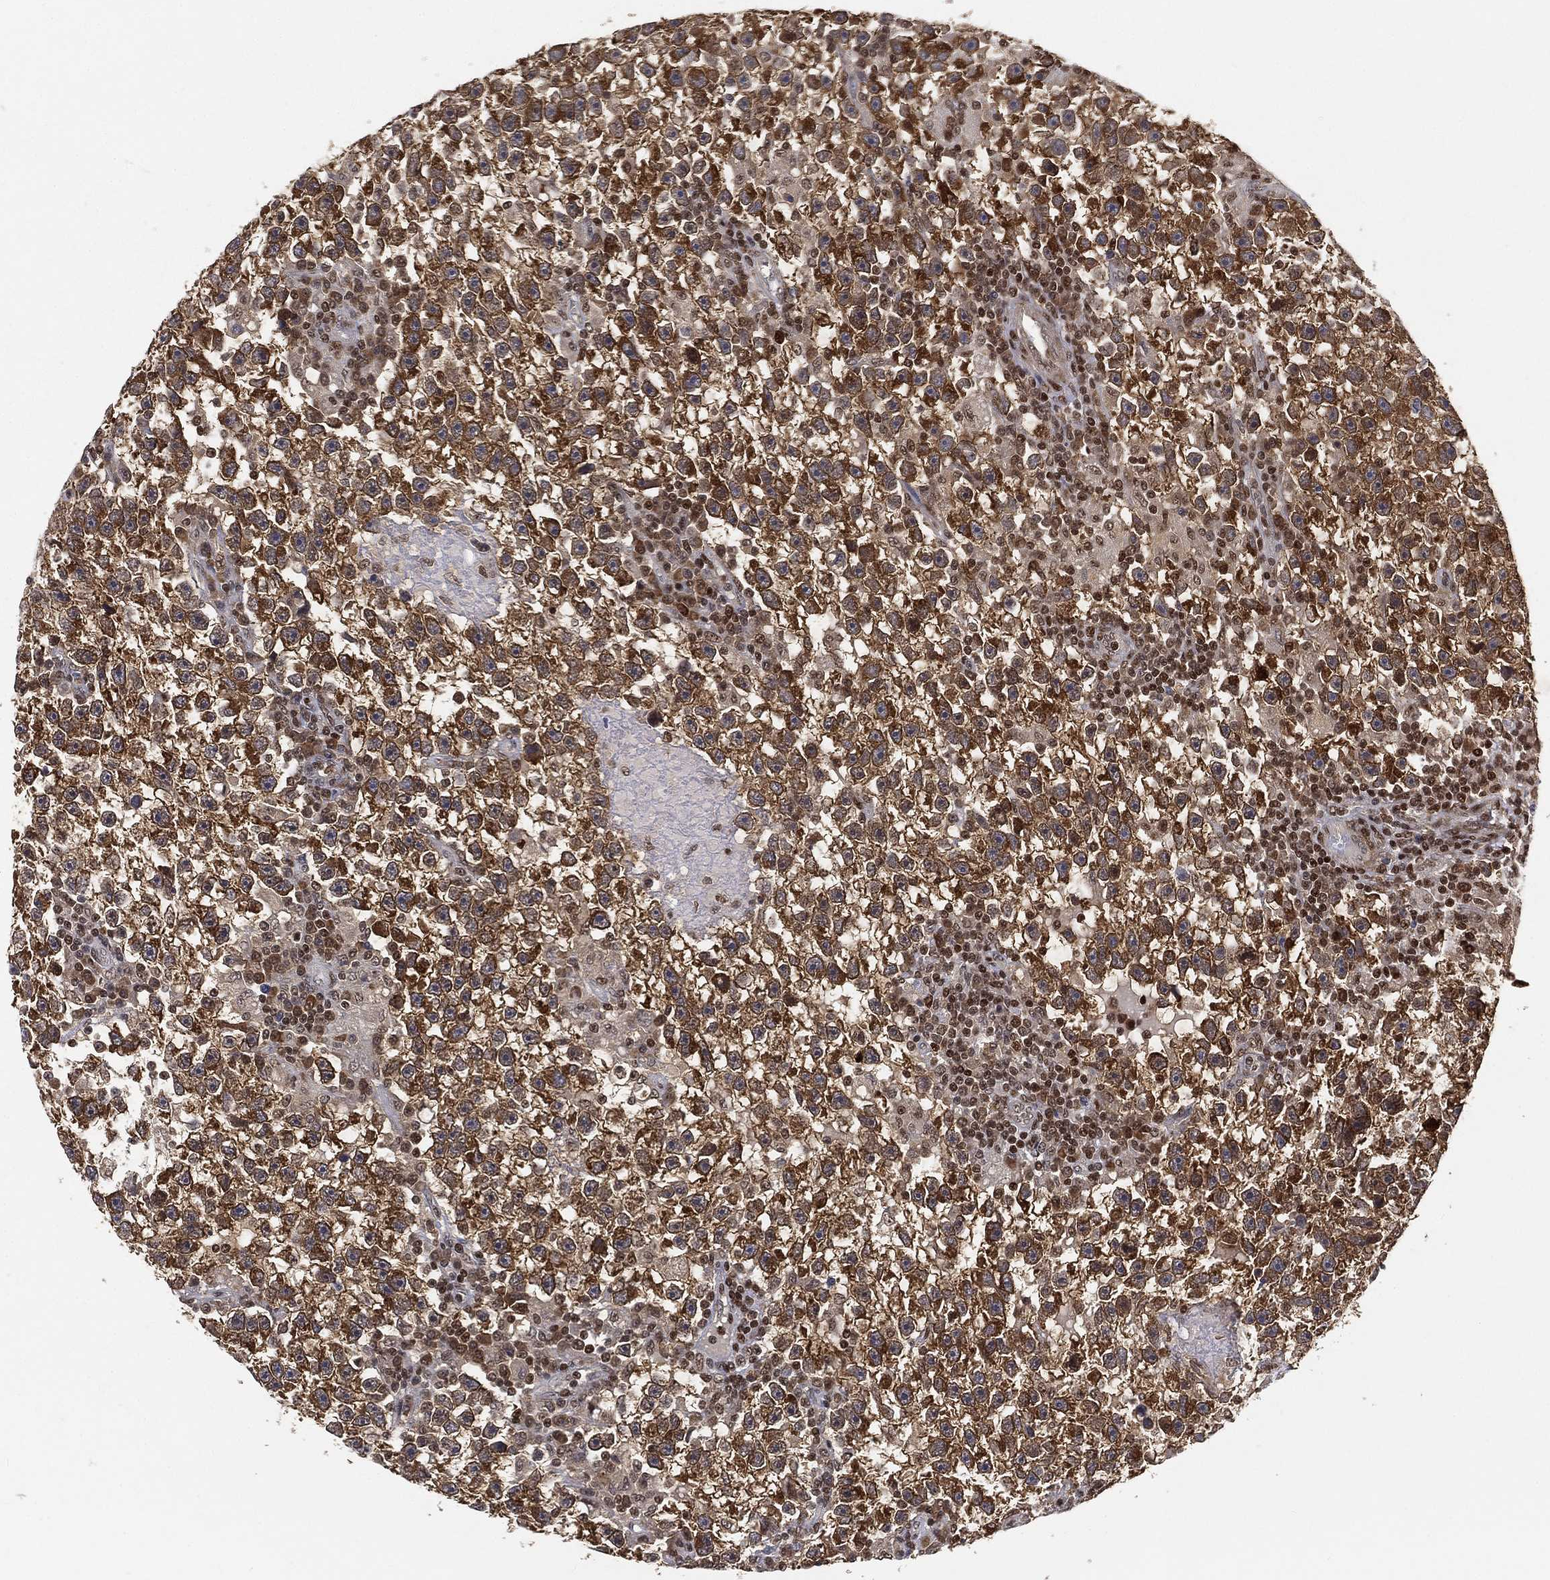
{"staining": {"intensity": "strong", "quantity": ">75%", "location": "cytoplasmic/membranous"}, "tissue": "testis cancer", "cell_type": "Tumor cells", "image_type": "cancer", "snomed": [{"axis": "morphology", "description": "Seminoma, NOS"}, {"axis": "topography", "description": "Testis"}], "caption": "Brown immunohistochemical staining in human testis seminoma shows strong cytoplasmic/membranous staining in about >75% of tumor cells.", "gene": "CRTC3", "patient": {"sex": "male", "age": 47}}